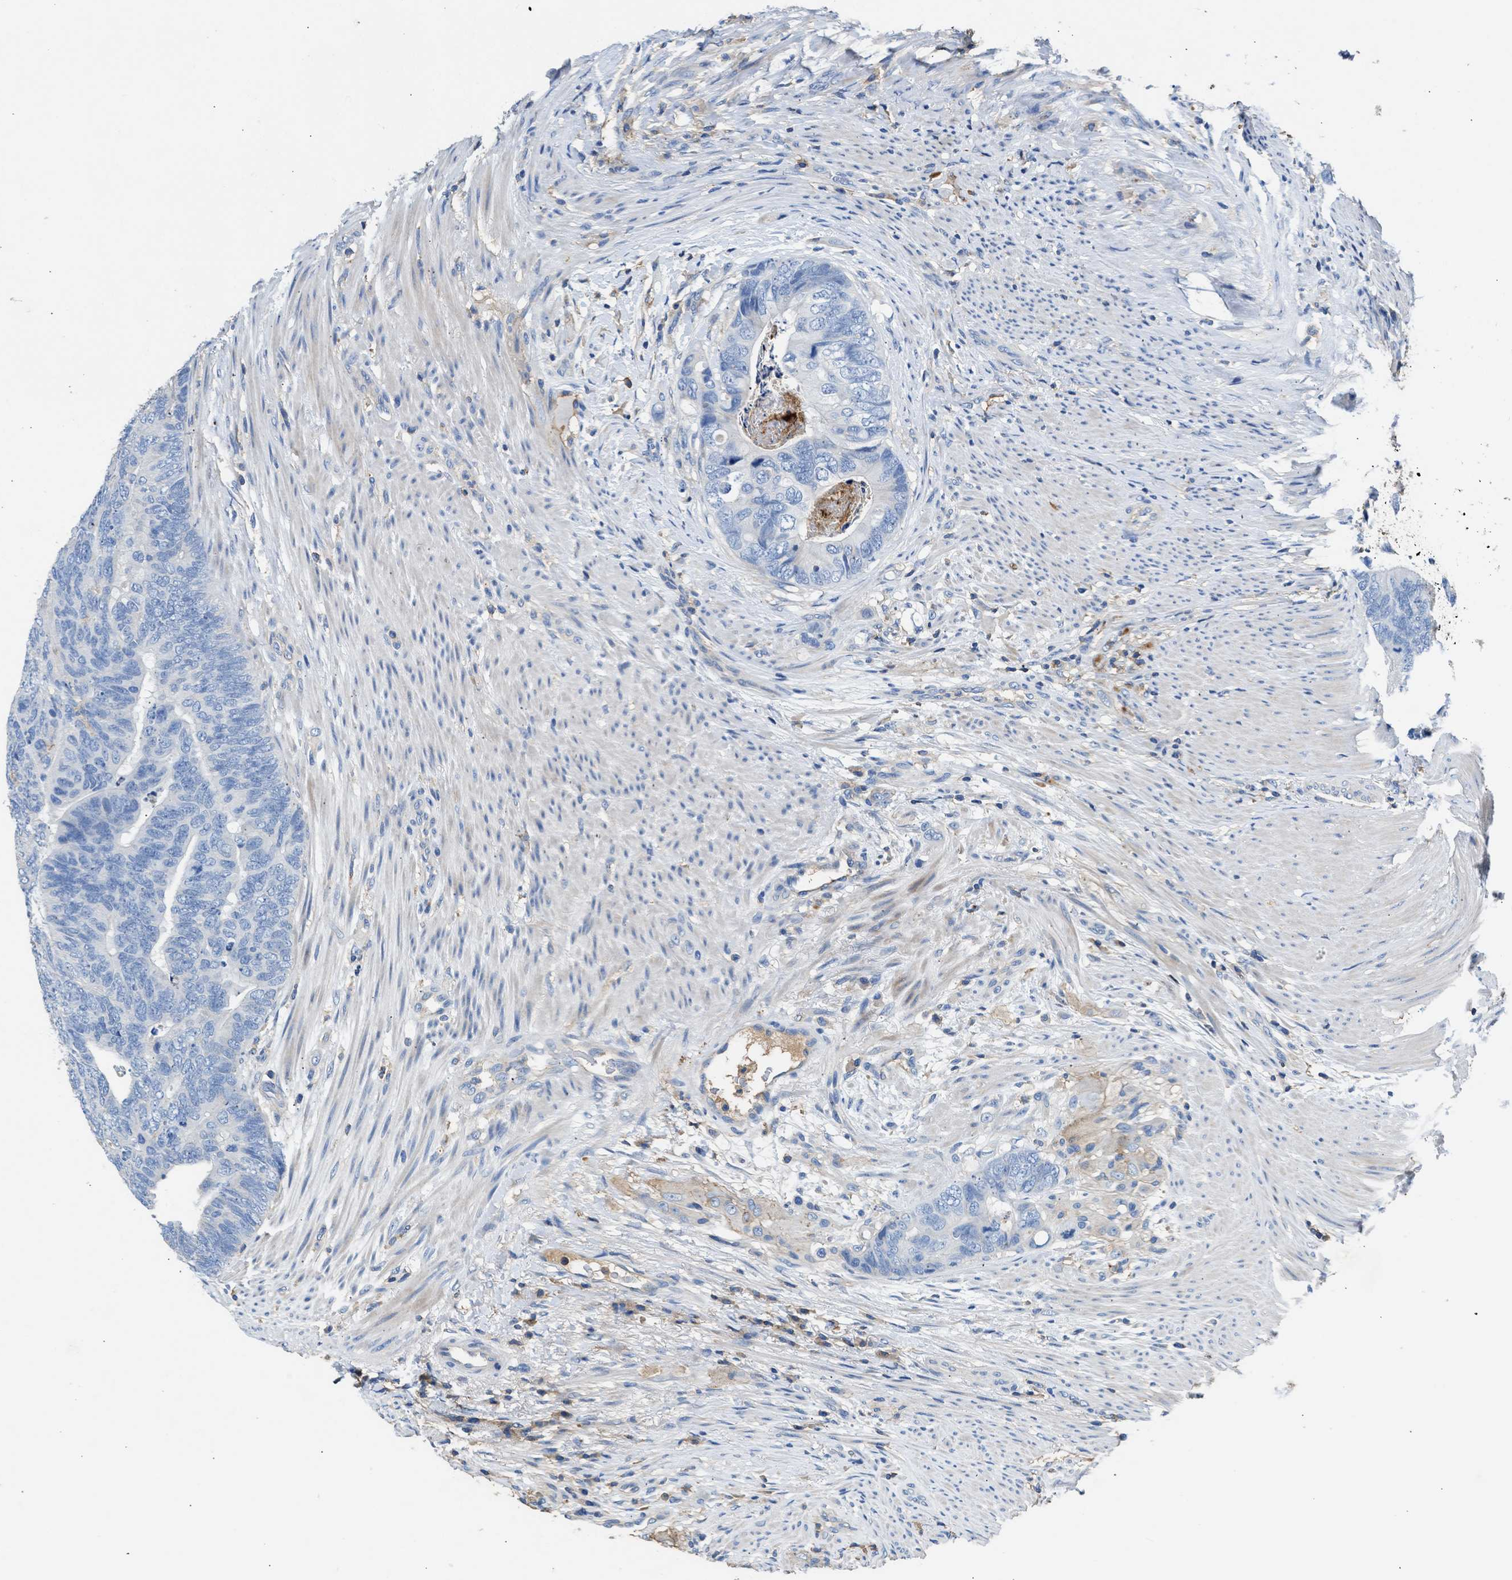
{"staining": {"intensity": "negative", "quantity": "none", "location": "none"}, "tissue": "colorectal cancer", "cell_type": "Tumor cells", "image_type": "cancer", "snomed": [{"axis": "morphology", "description": "Adenocarcinoma, NOS"}, {"axis": "topography", "description": "Colon"}], "caption": "Tumor cells are negative for brown protein staining in colorectal cancer. Brightfield microscopy of IHC stained with DAB (brown) and hematoxylin (blue), captured at high magnification.", "gene": "KCNQ4", "patient": {"sex": "female", "age": 67}}